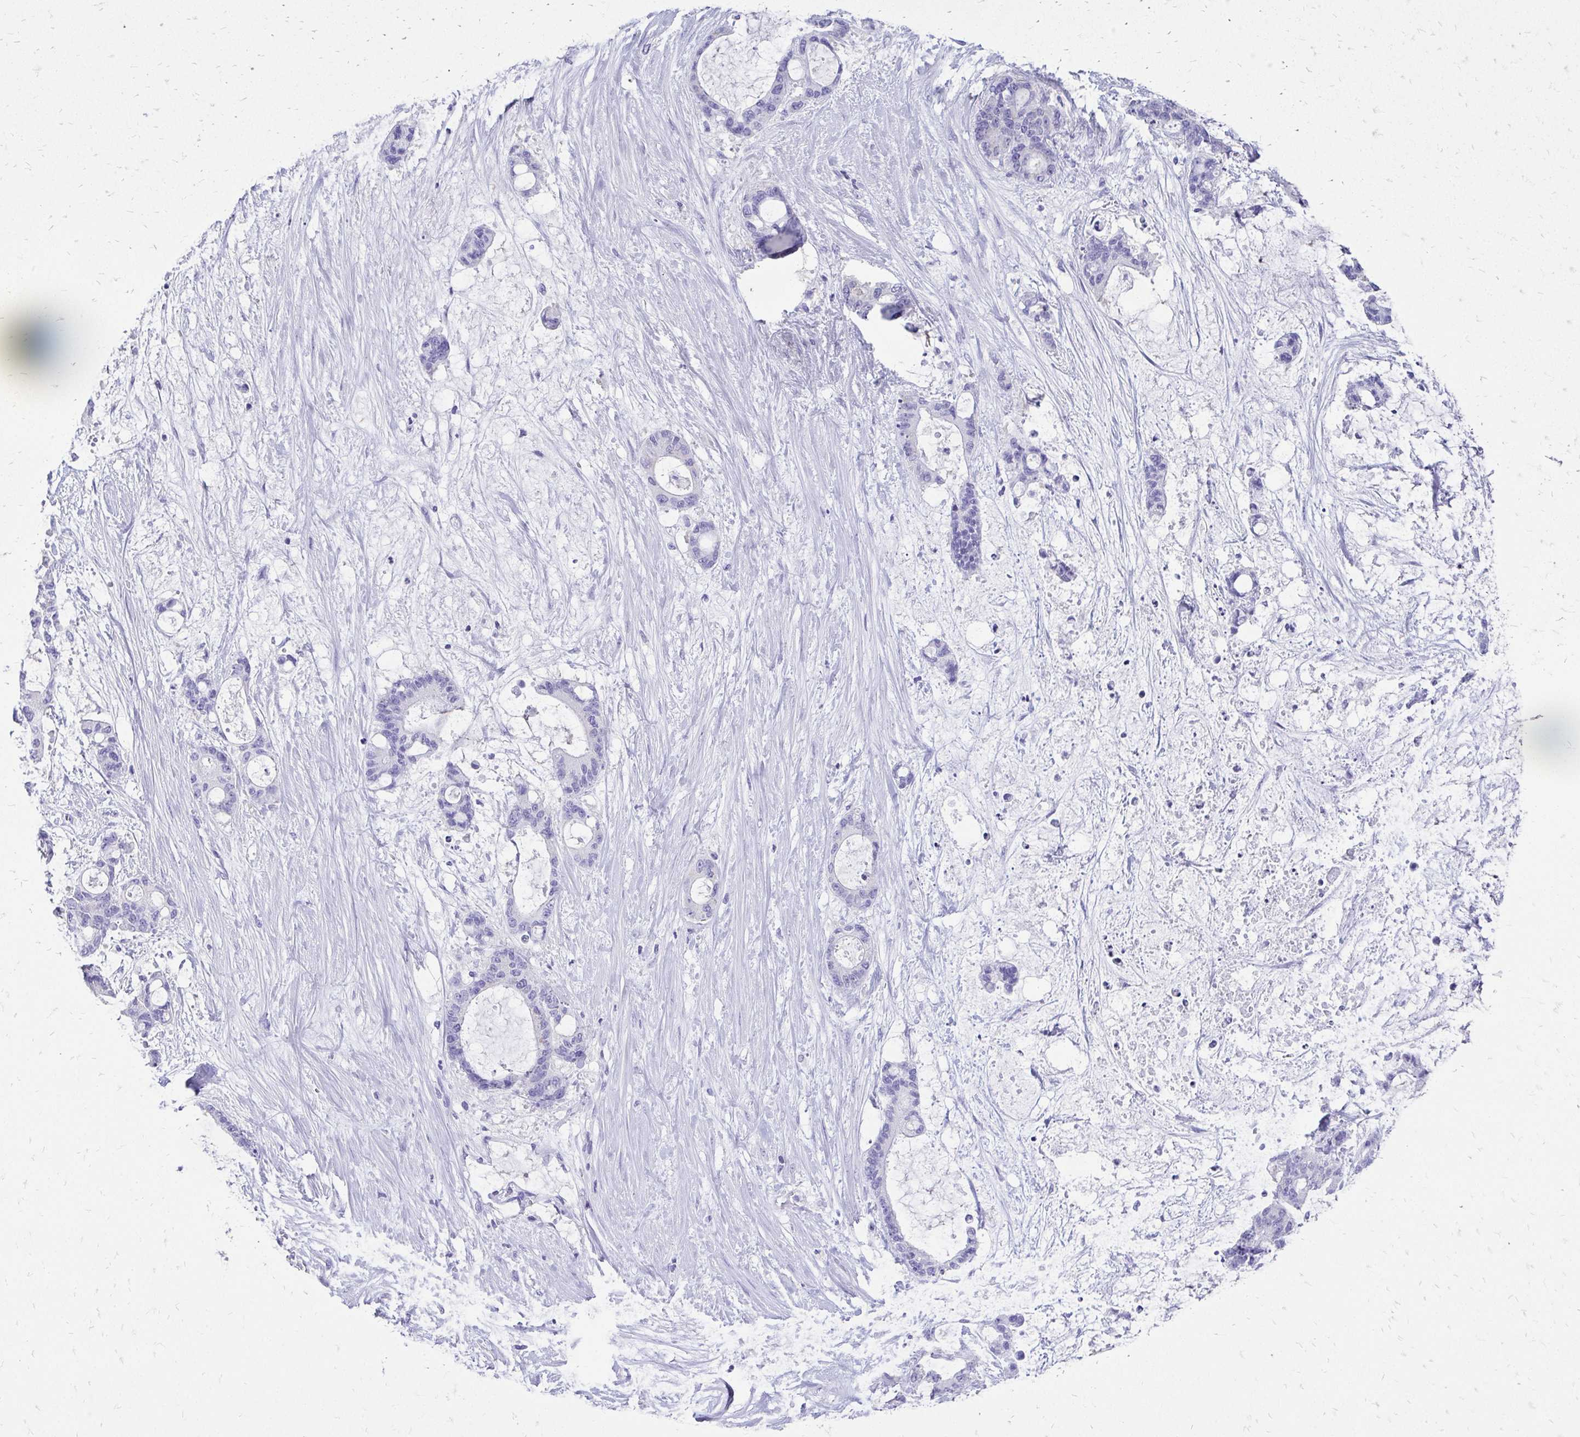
{"staining": {"intensity": "negative", "quantity": "none", "location": "none"}, "tissue": "liver cancer", "cell_type": "Tumor cells", "image_type": "cancer", "snomed": [{"axis": "morphology", "description": "Normal tissue, NOS"}, {"axis": "morphology", "description": "Cholangiocarcinoma"}, {"axis": "topography", "description": "Liver"}, {"axis": "topography", "description": "Peripheral nerve tissue"}], "caption": "Immunohistochemistry of liver cancer (cholangiocarcinoma) shows no staining in tumor cells.", "gene": "SLC32A1", "patient": {"sex": "female", "age": 73}}